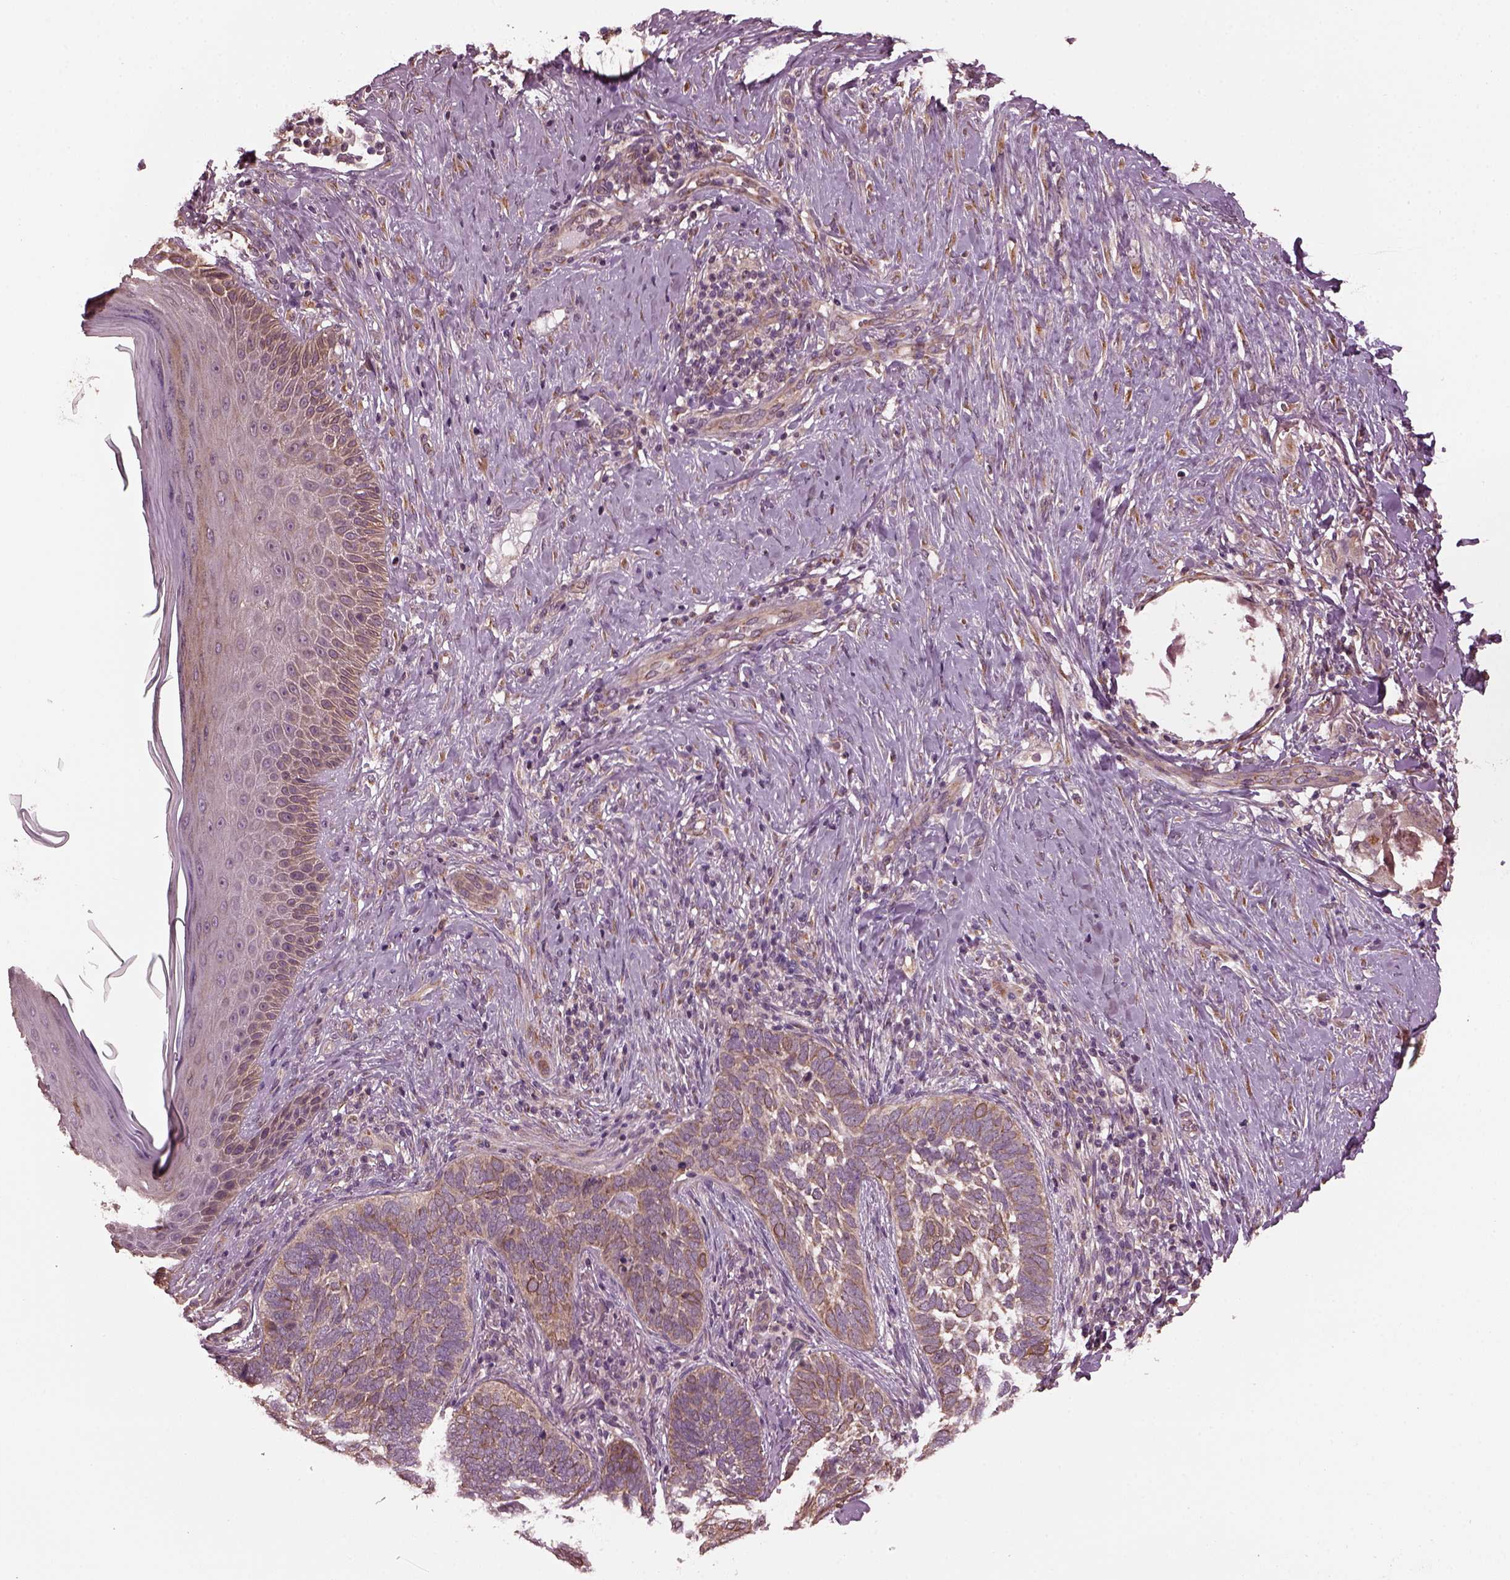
{"staining": {"intensity": "moderate", "quantity": "25%-75%", "location": "cytoplasmic/membranous"}, "tissue": "skin cancer", "cell_type": "Tumor cells", "image_type": "cancer", "snomed": [{"axis": "morphology", "description": "Normal tissue, NOS"}, {"axis": "morphology", "description": "Basal cell carcinoma"}, {"axis": "topography", "description": "Skin"}], "caption": "Protein analysis of skin basal cell carcinoma tissue exhibits moderate cytoplasmic/membranous staining in approximately 25%-75% of tumor cells.", "gene": "RUFY3", "patient": {"sex": "male", "age": 46}}